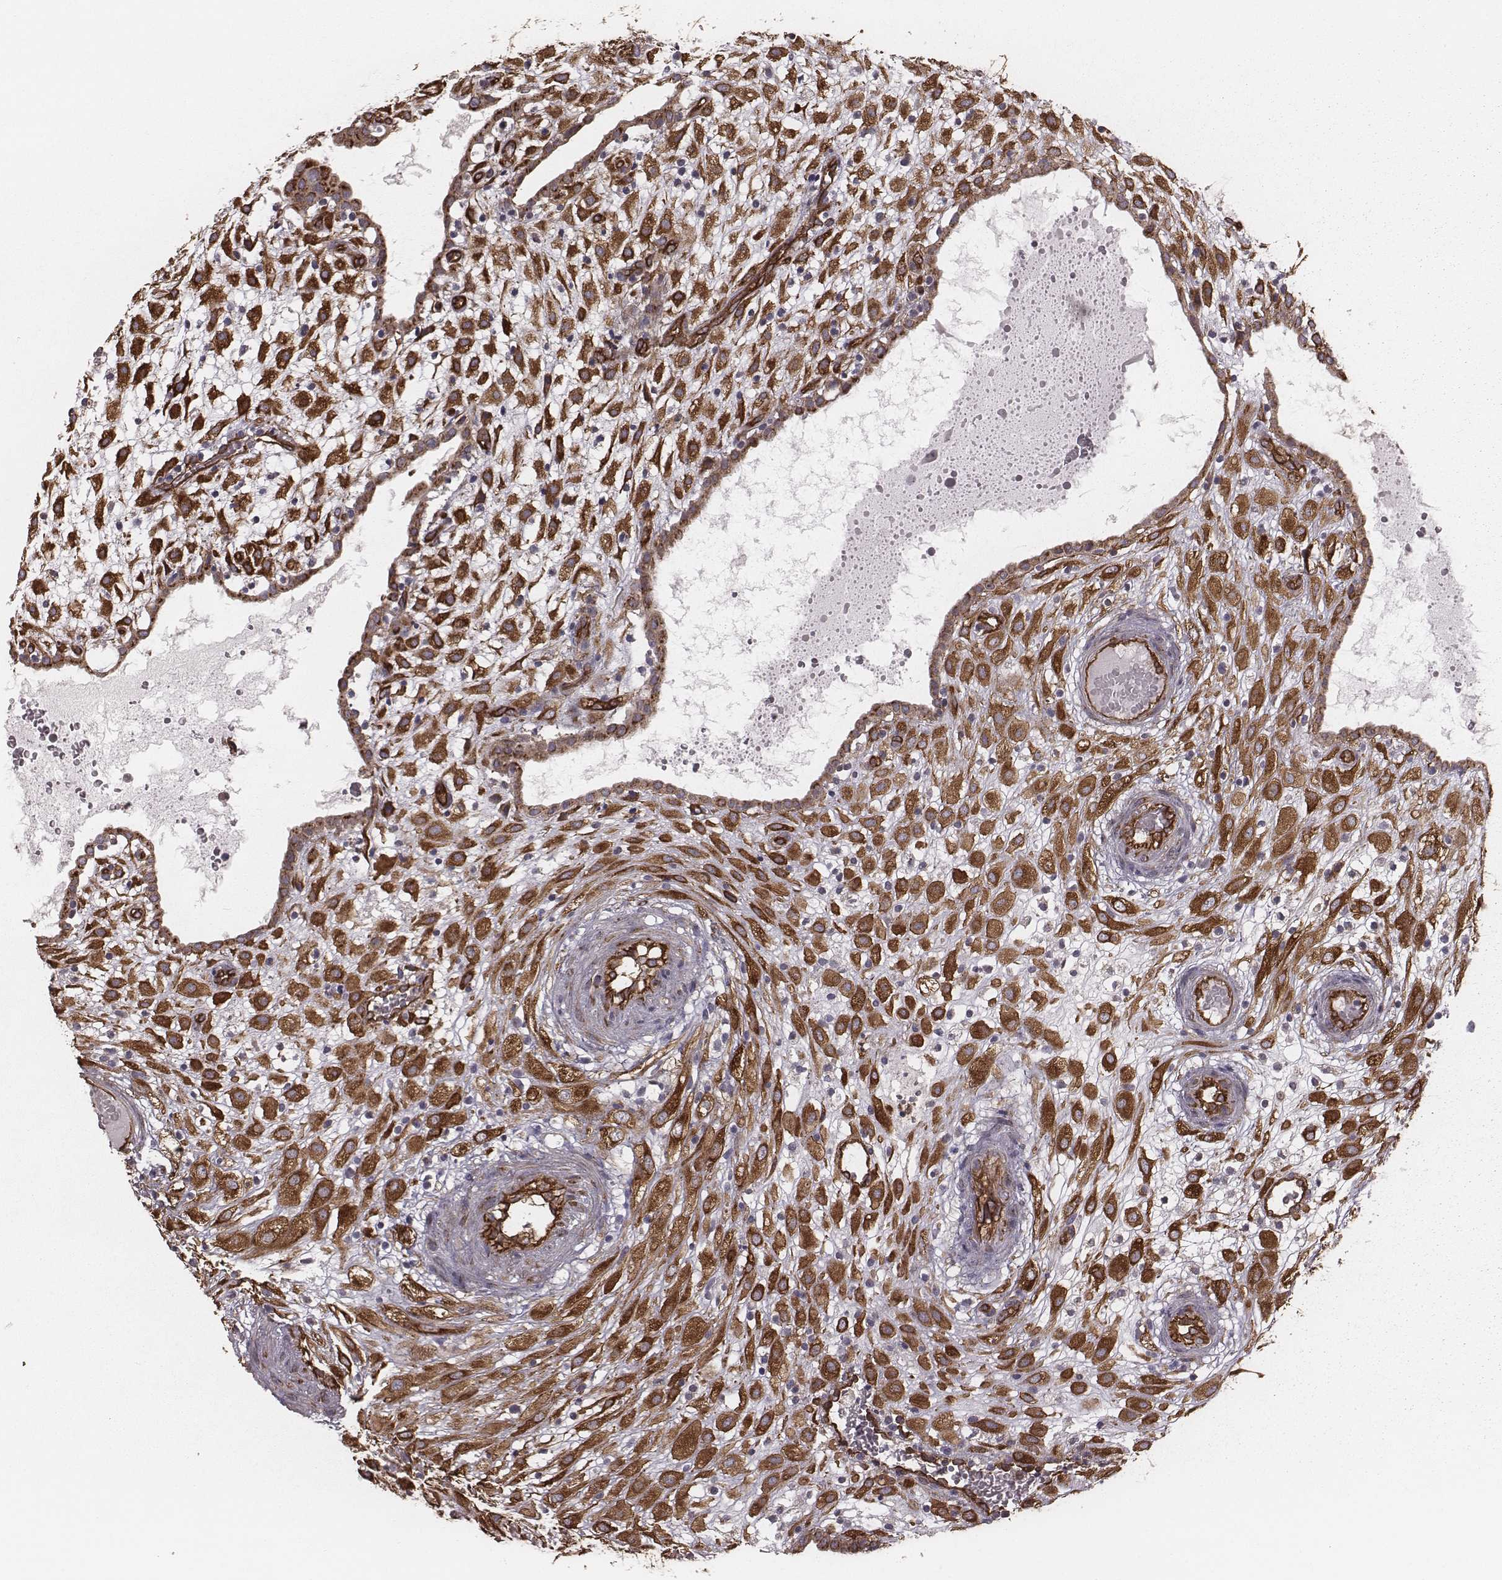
{"staining": {"intensity": "strong", "quantity": ">75%", "location": "cytoplasmic/membranous"}, "tissue": "placenta", "cell_type": "Decidual cells", "image_type": "normal", "snomed": [{"axis": "morphology", "description": "Normal tissue, NOS"}, {"axis": "topography", "description": "Placenta"}], "caption": "Decidual cells reveal high levels of strong cytoplasmic/membranous expression in approximately >75% of cells in normal human placenta.", "gene": "PALMD", "patient": {"sex": "female", "age": 24}}